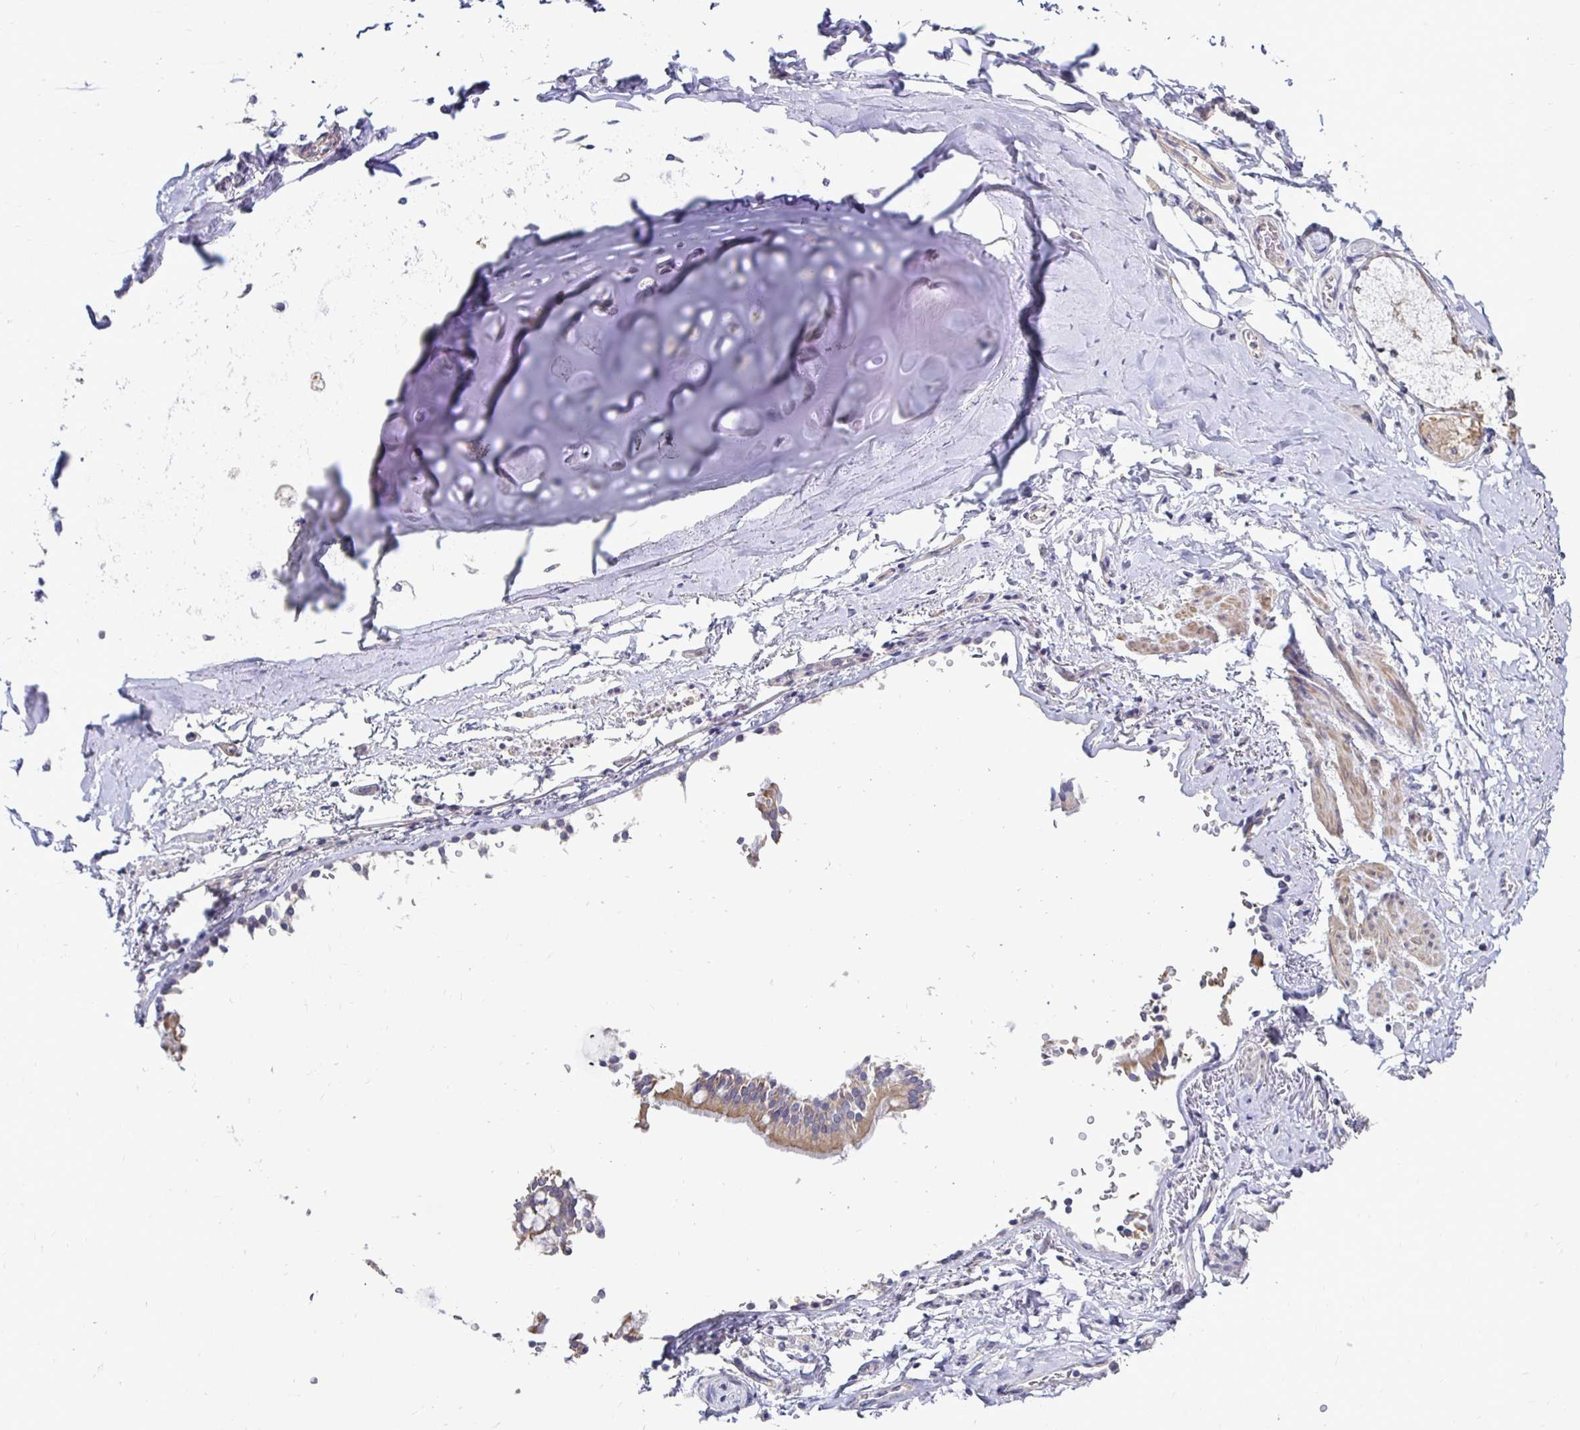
{"staining": {"intensity": "negative", "quantity": "none", "location": "none"}, "tissue": "adipose tissue", "cell_type": "Adipocytes", "image_type": "normal", "snomed": [{"axis": "morphology", "description": "Normal tissue, NOS"}, {"axis": "topography", "description": "Cartilage tissue"}, {"axis": "topography", "description": "Bronchus"}, {"axis": "topography", "description": "Peripheral nerve tissue"}], "caption": "Adipocytes show no significant expression in benign adipose tissue. (Stains: DAB (3,3'-diaminobenzidine) immunohistochemistry with hematoxylin counter stain, Microscopy: brightfield microscopy at high magnification).", "gene": "AKAP6", "patient": {"sex": "male", "age": 67}}